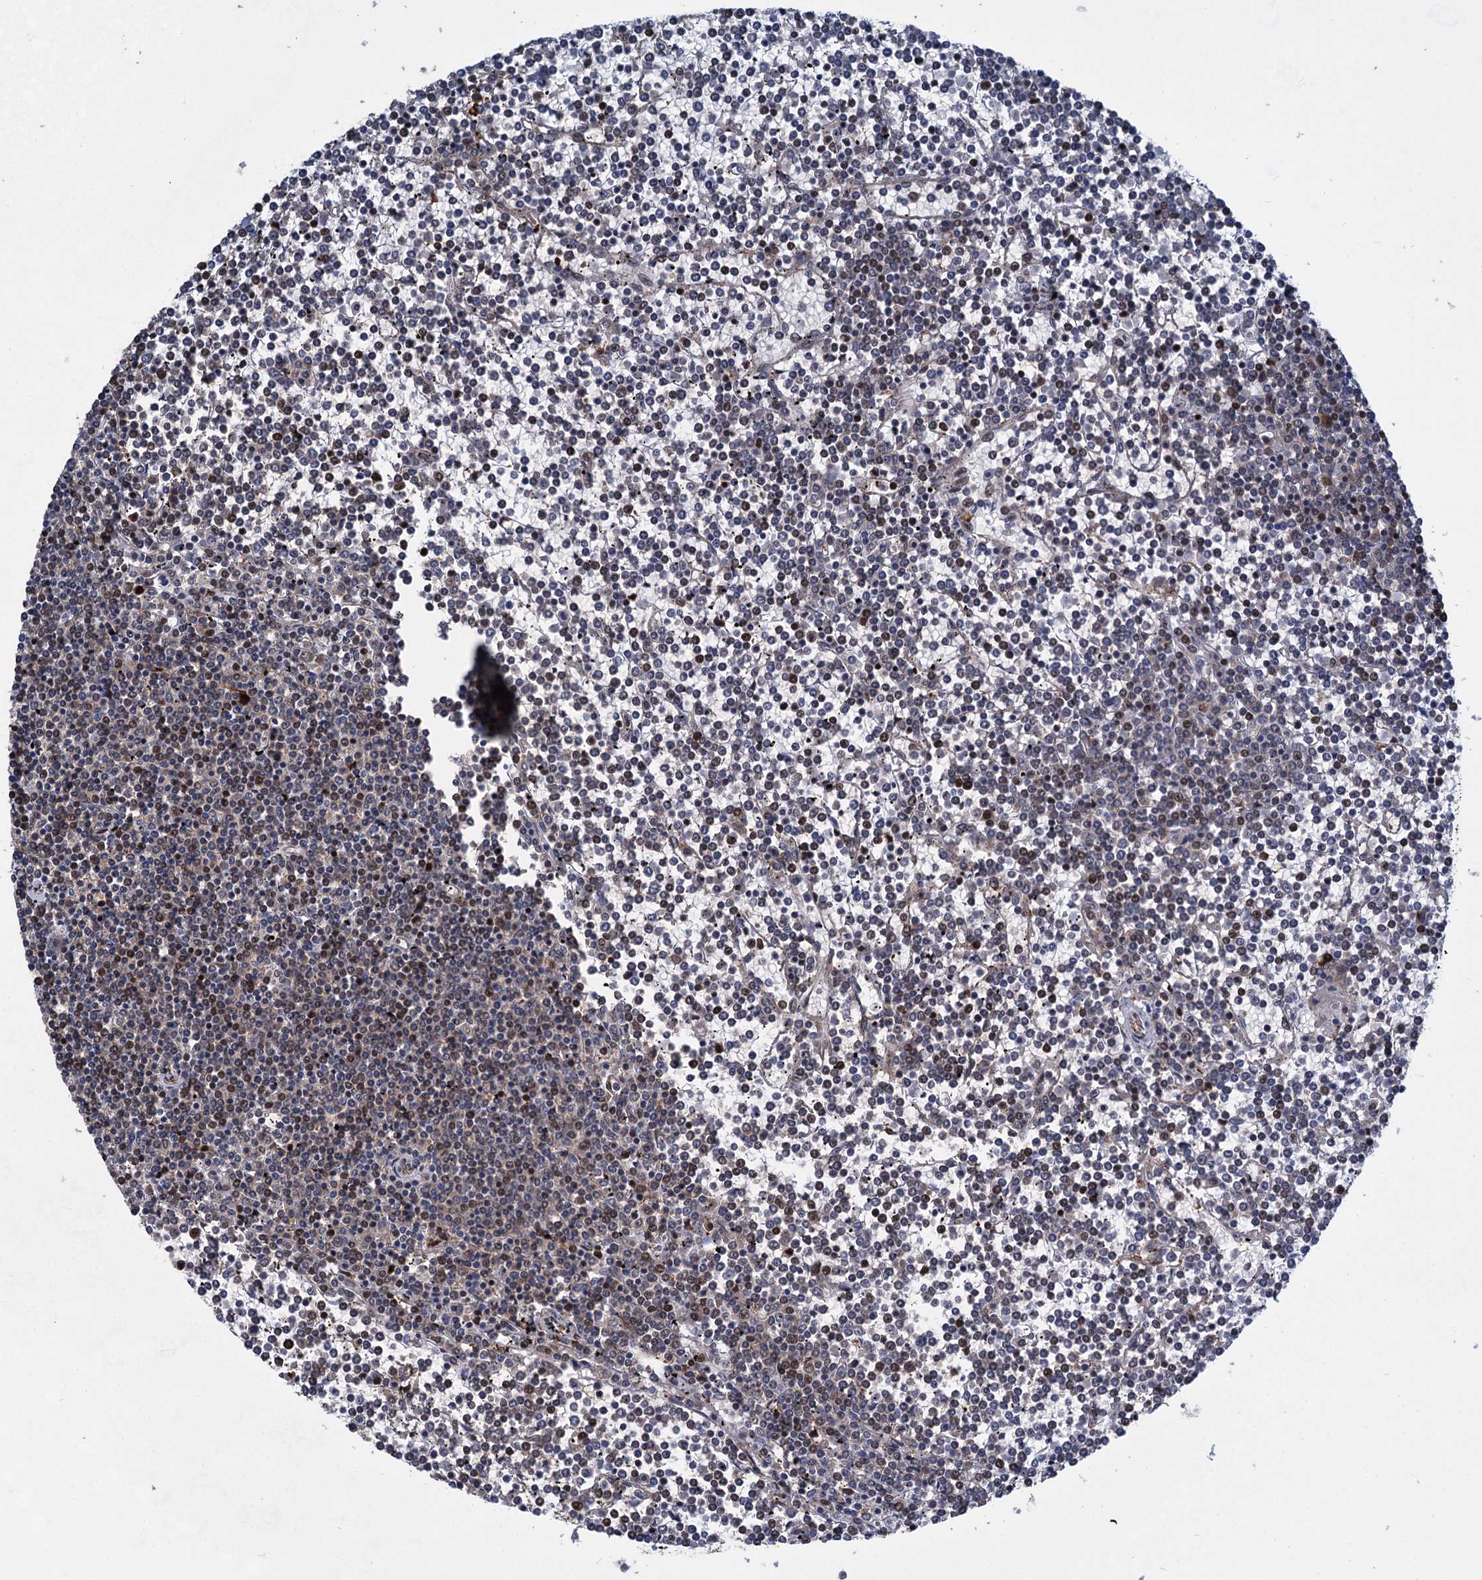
{"staining": {"intensity": "weak", "quantity": "<25%", "location": "cytoplasmic/membranous"}, "tissue": "lymphoma", "cell_type": "Tumor cells", "image_type": "cancer", "snomed": [{"axis": "morphology", "description": "Malignant lymphoma, non-Hodgkin's type, Low grade"}, {"axis": "topography", "description": "Spleen"}], "caption": "An IHC micrograph of lymphoma is shown. There is no staining in tumor cells of lymphoma. (DAB (3,3'-diaminobenzidine) IHC with hematoxylin counter stain).", "gene": "GPBP1", "patient": {"sex": "female", "age": 19}}